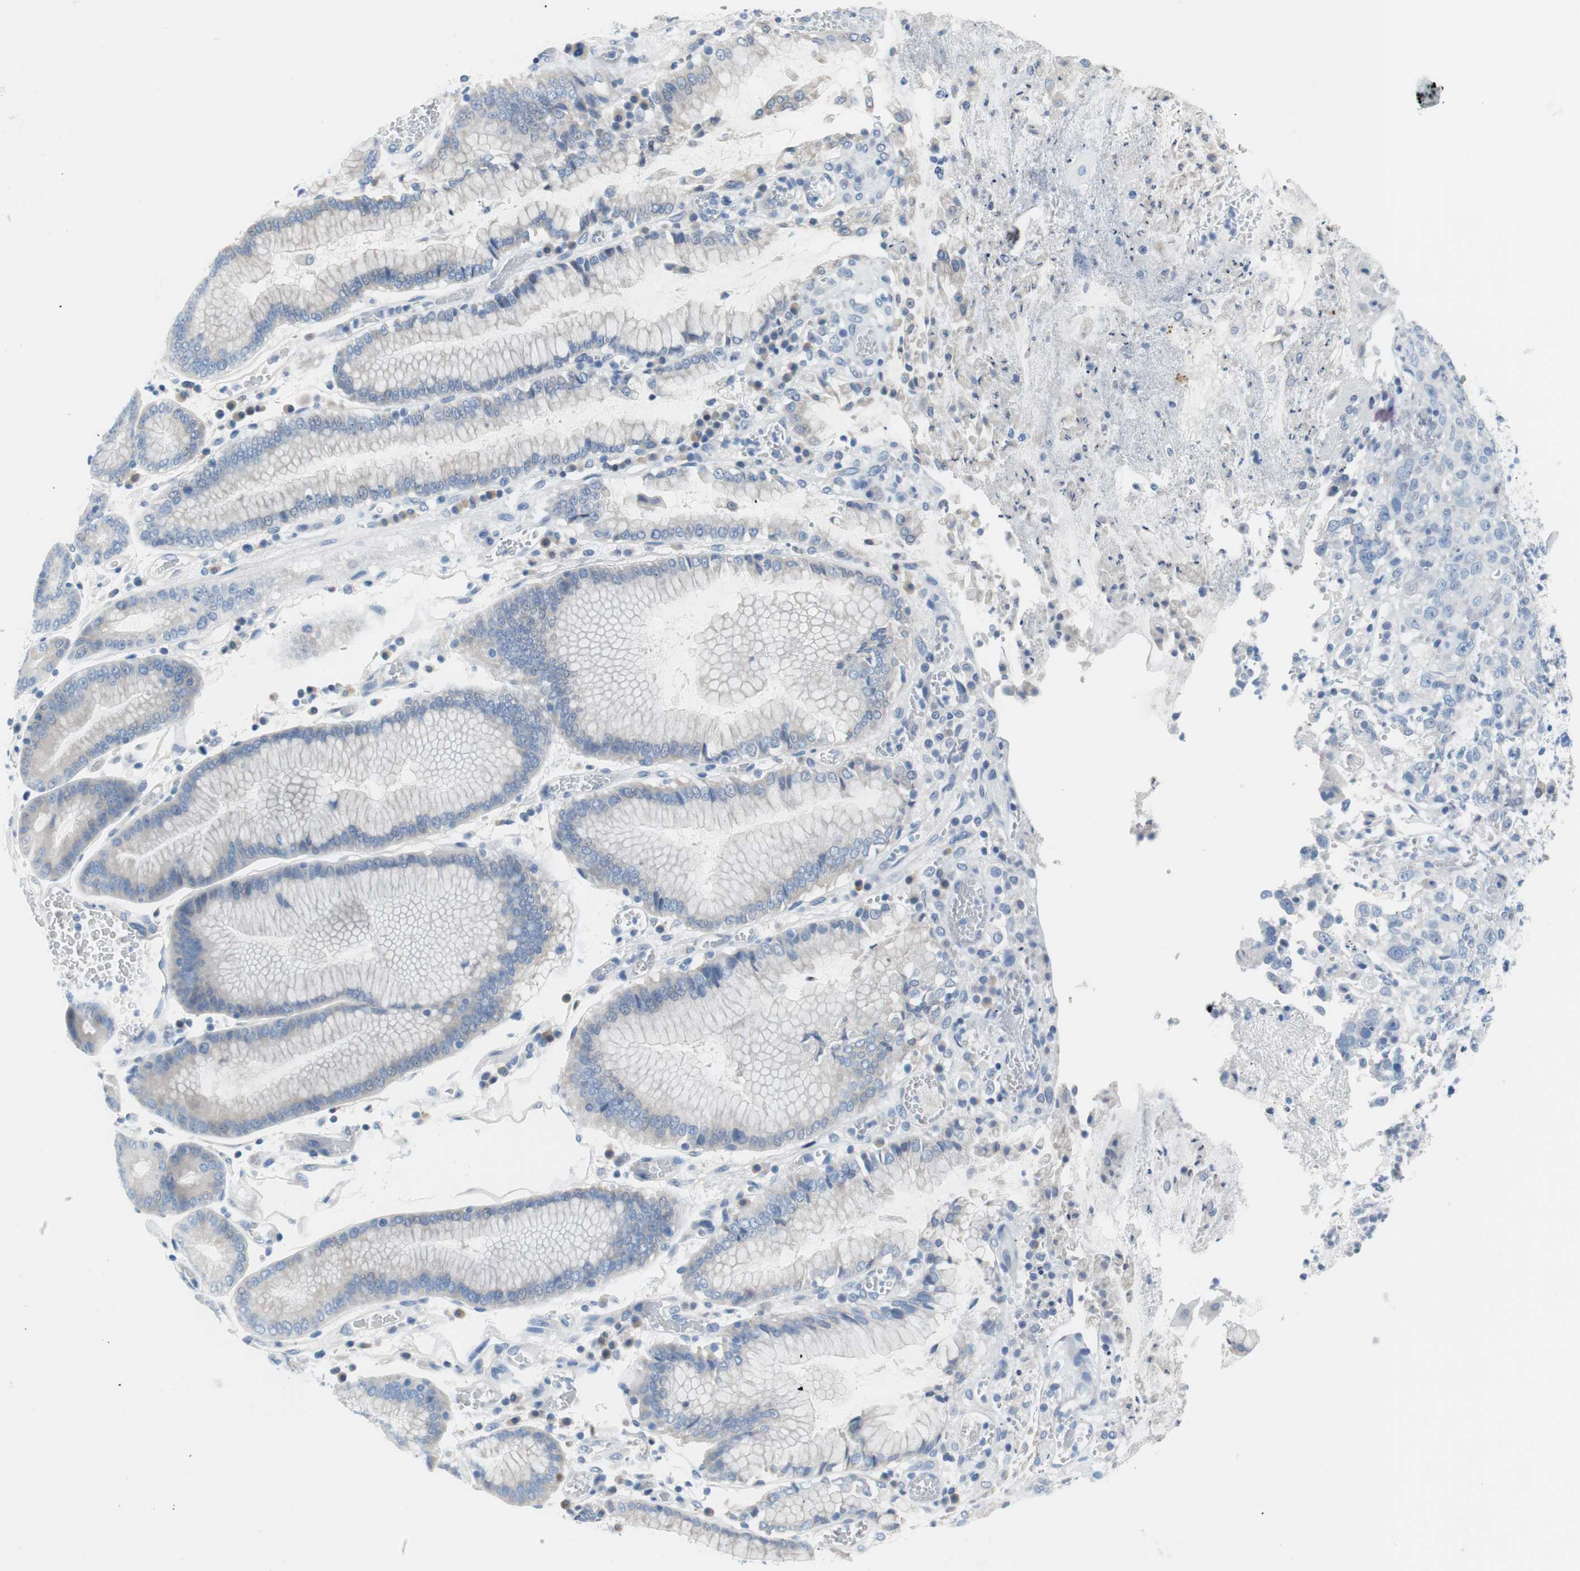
{"staining": {"intensity": "negative", "quantity": "none", "location": "none"}, "tissue": "stomach cancer", "cell_type": "Tumor cells", "image_type": "cancer", "snomed": [{"axis": "morphology", "description": "Normal tissue, NOS"}, {"axis": "morphology", "description": "Adenocarcinoma, NOS"}, {"axis": "topography", "description": "Stomach"}], "caption": "Tumor cells show no significant positivity in stomach adenocarcinoma.", "gene": "MYH1", "patient": {"sex": "male", "age": 48}}